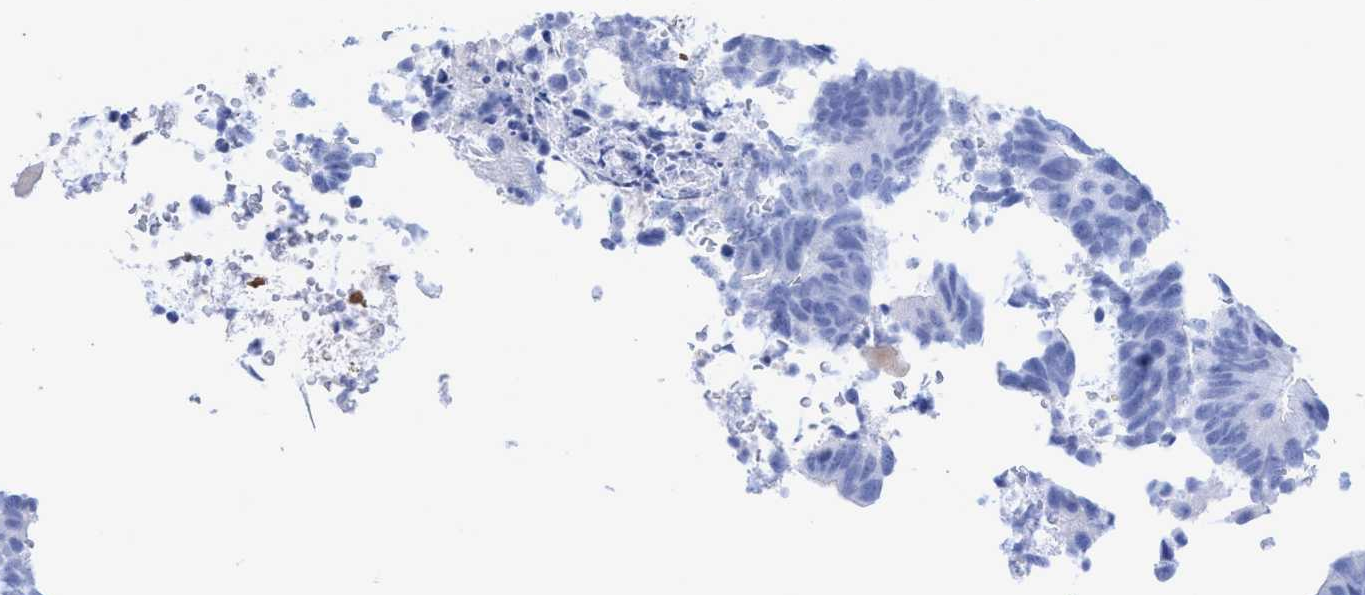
{"staining": {"intensity": "negative", "quantity": "none", "location": "none"}, "tissue": "colorectal cancer", "cell_type": "Tumor cells", "image_type": "cancer", "snomed": [{"axis": "morphology", "description": "Adenocarcinoma, NOS"}, {"axis": "topography", "description": "Colon"}], "caption": "IHC histopathology image of neoplastic tissue: colorectal cancer (adenocarcinoma) stained with DAB exhibits no significant protein expression in tumor cells.", "gene": "INSL6", "patient": {"sex": "male", "age": 56}}